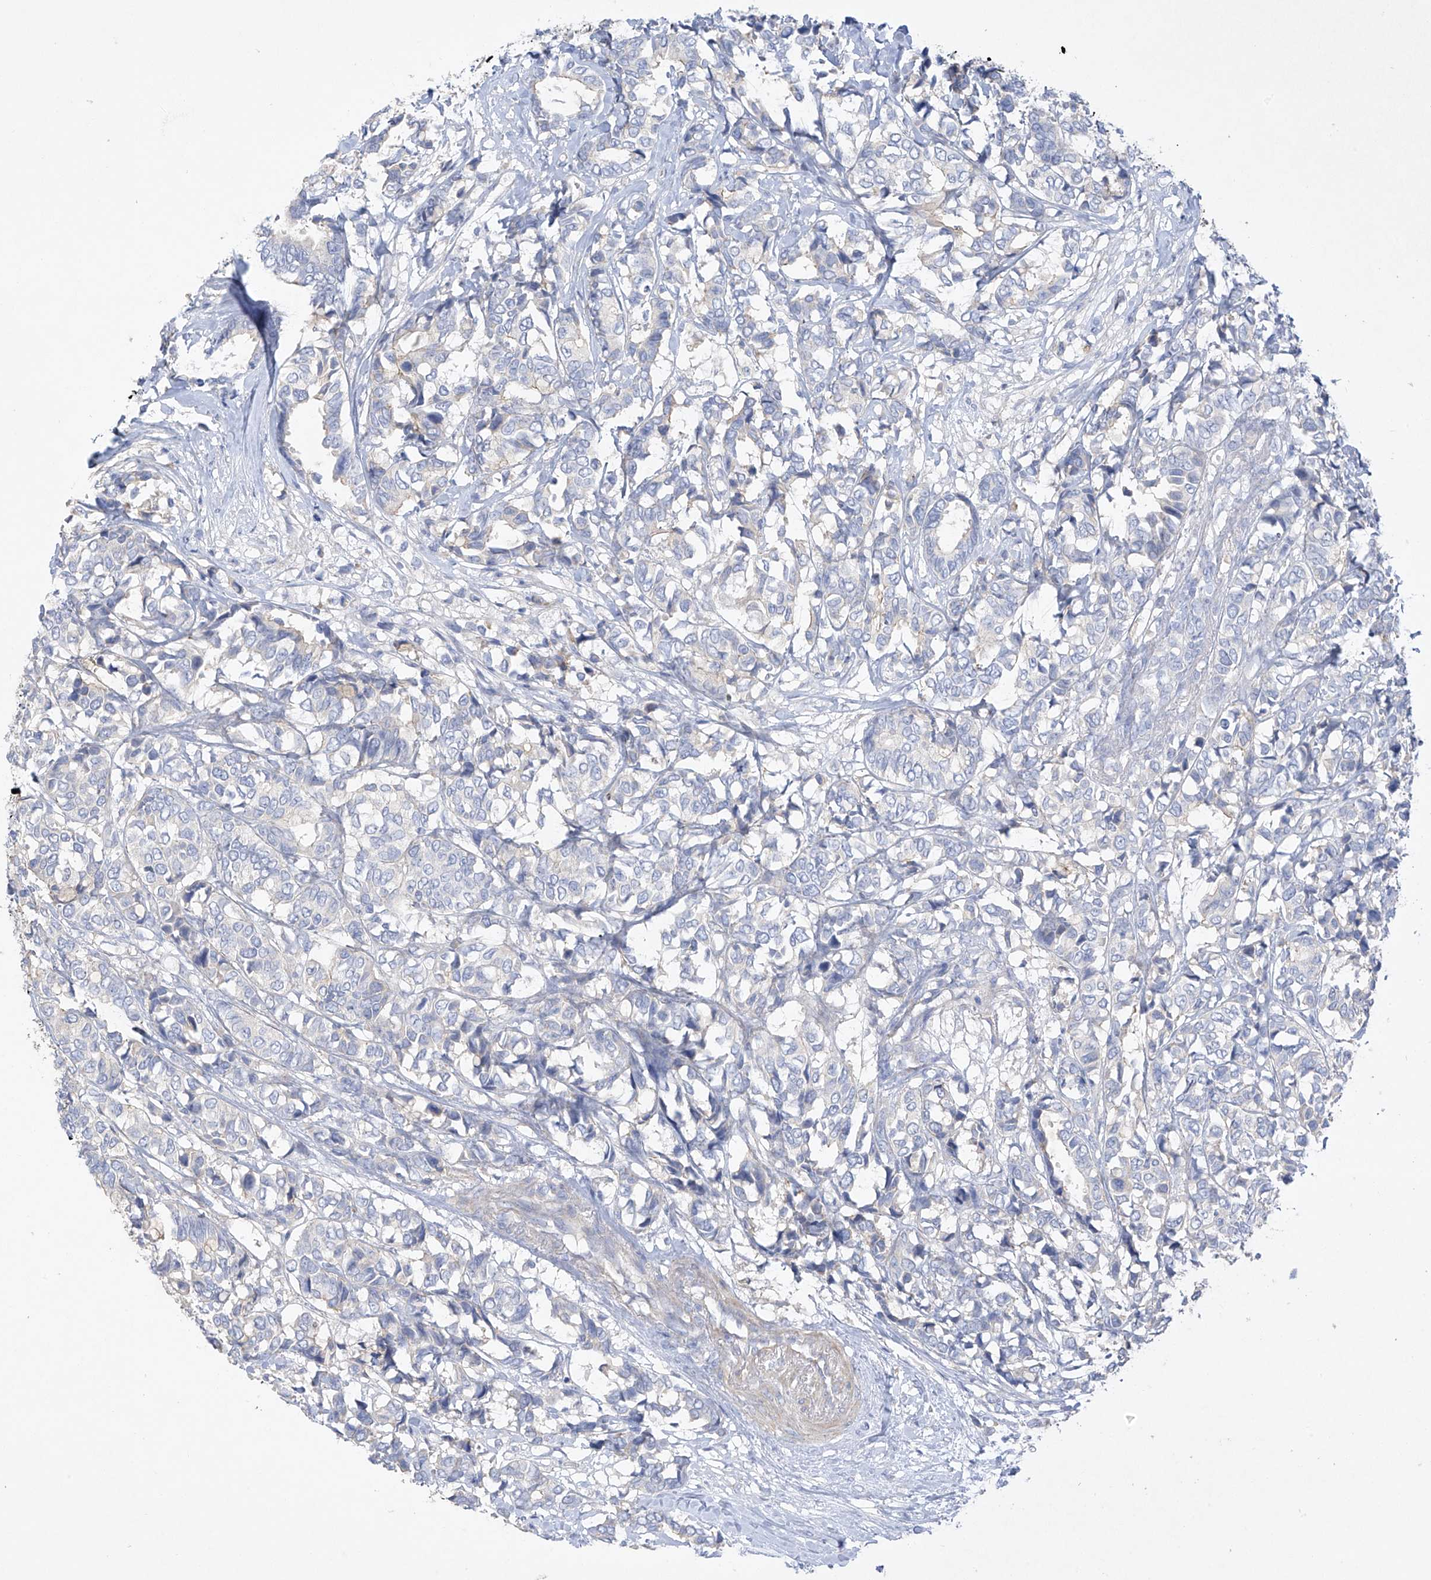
{"staining": {"intensity": "negative", "quantity": "none", "location": "none"}, "tissue": "breast cancer", "cell_type": "Tumor cells", "image_type": "cancer", "snomed": [{"axis": "morphology", "description": "Duct carcinoma"}, {"axis": "topography", "description": "Breast"}], "caption": "The immunohistochemistry (IHC) photomicrograph has no significant positivity in tumor cells of breast cancer tissue.", "gene": "PRSS12", "patient": {"sex": "female", "age": 87}}